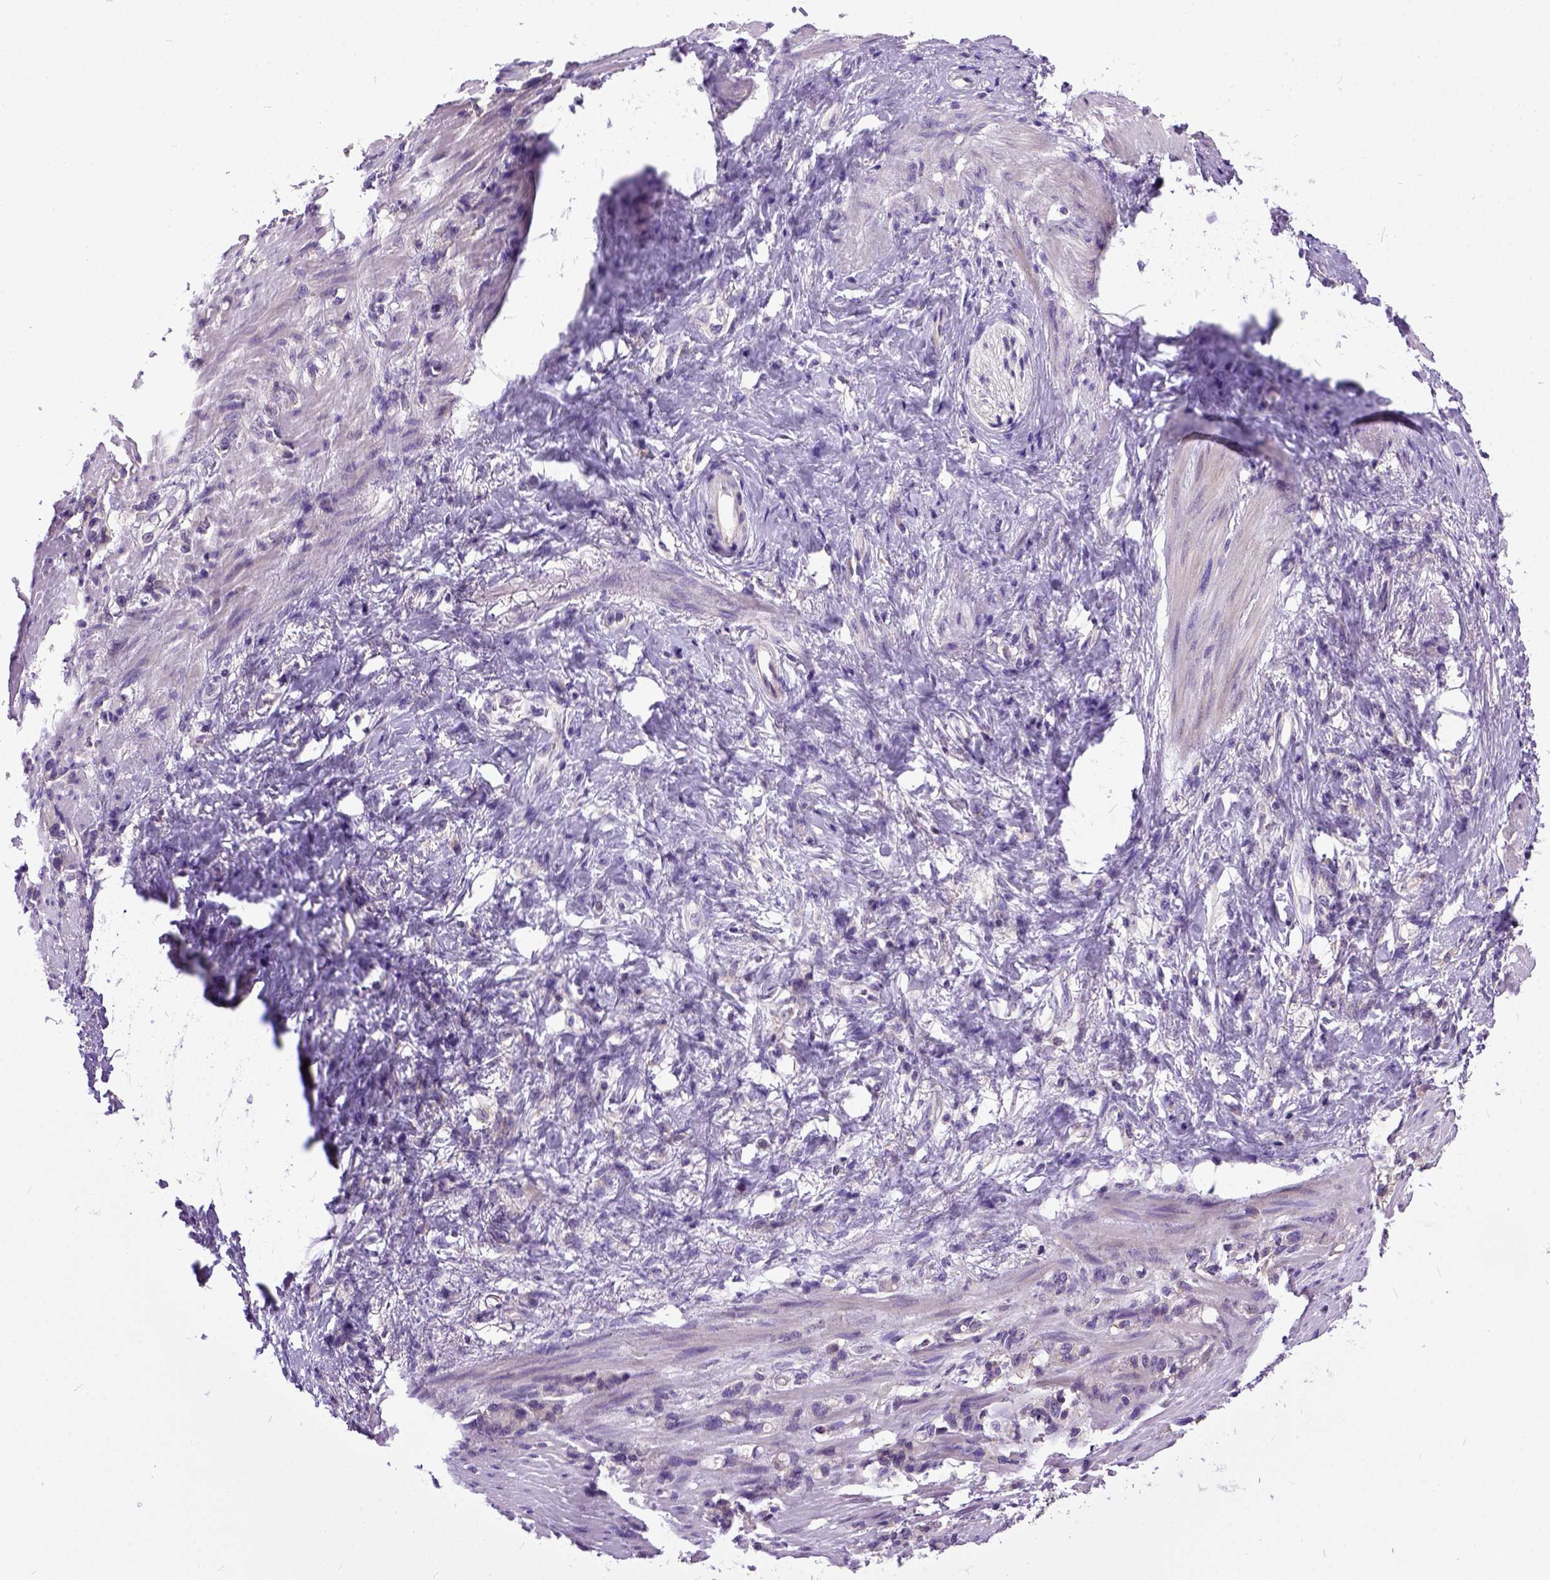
{"staining": {"intensity": "weak", "quantity": "25%-75%", "location": "cytoplasmic/membranous"}, "tissue": "stomach cancer", "cell_type": "Tumor cells", "image_type": "cancer", "snomed": [{"axis": "morphology", "description": "Adenocarcinoma, NOS"}, {"axis": "topography", "description": "Stomach"}], "caption": "Tumor cells demonstrate low levels of weak cytoplasmic/membranous expression in about 25%-75% of cells in stomach adenocarcinoma.", "gene": "NEK5", "patient": {"sex": "female", "age": 84}}